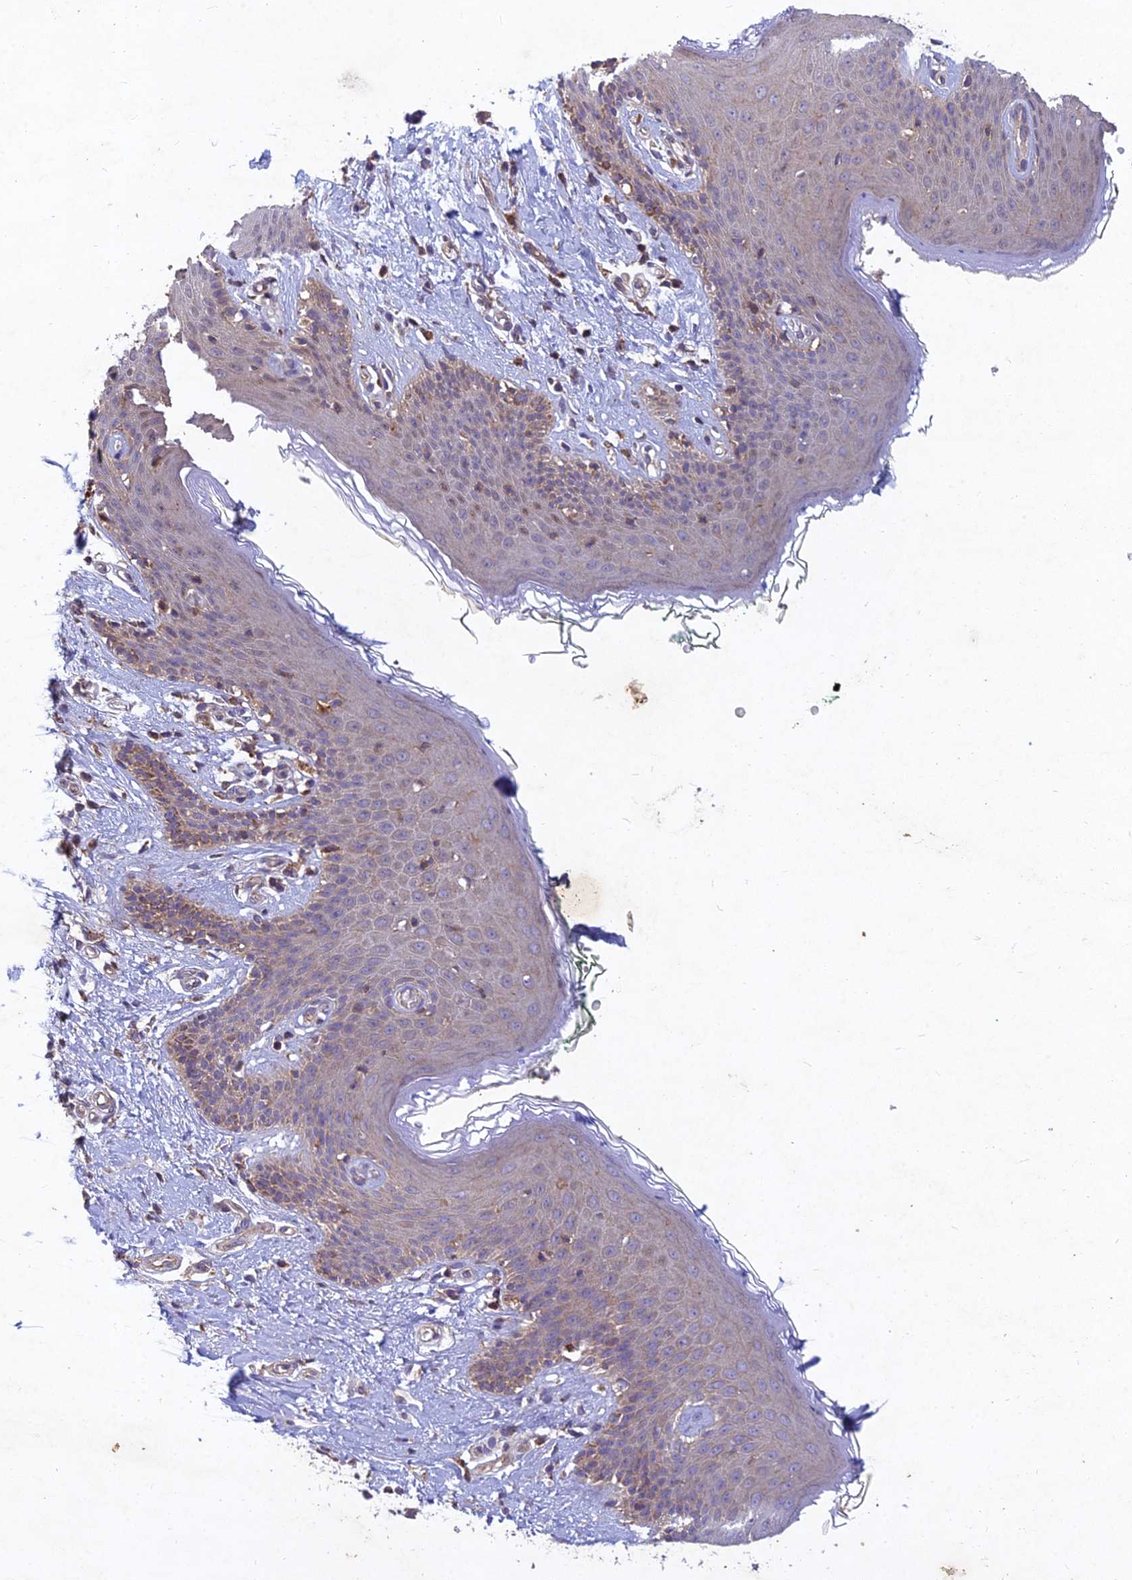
{"staining": {"intensity": "moderate", "quantity": "<25%", "location": "nuclear"}, "tissue": "skin", "cell_type": "Epidermal cells", "image_type": "normal", "snomed": [{"axis": "morphology", "description": "Normal tissue, NOS"}, {"axis": "topography", "description": "Vulva"}], "caption": "The histopathology image demonstrates staining of unremarkable skin, revealing moderate nuclear protein staining (brown color) within epidermal cells. (brown staining indicates protein expression, while blue staining denotes nuclei).", "gene": "RELCH", "patient": {"sex": "female", "age": 66}}